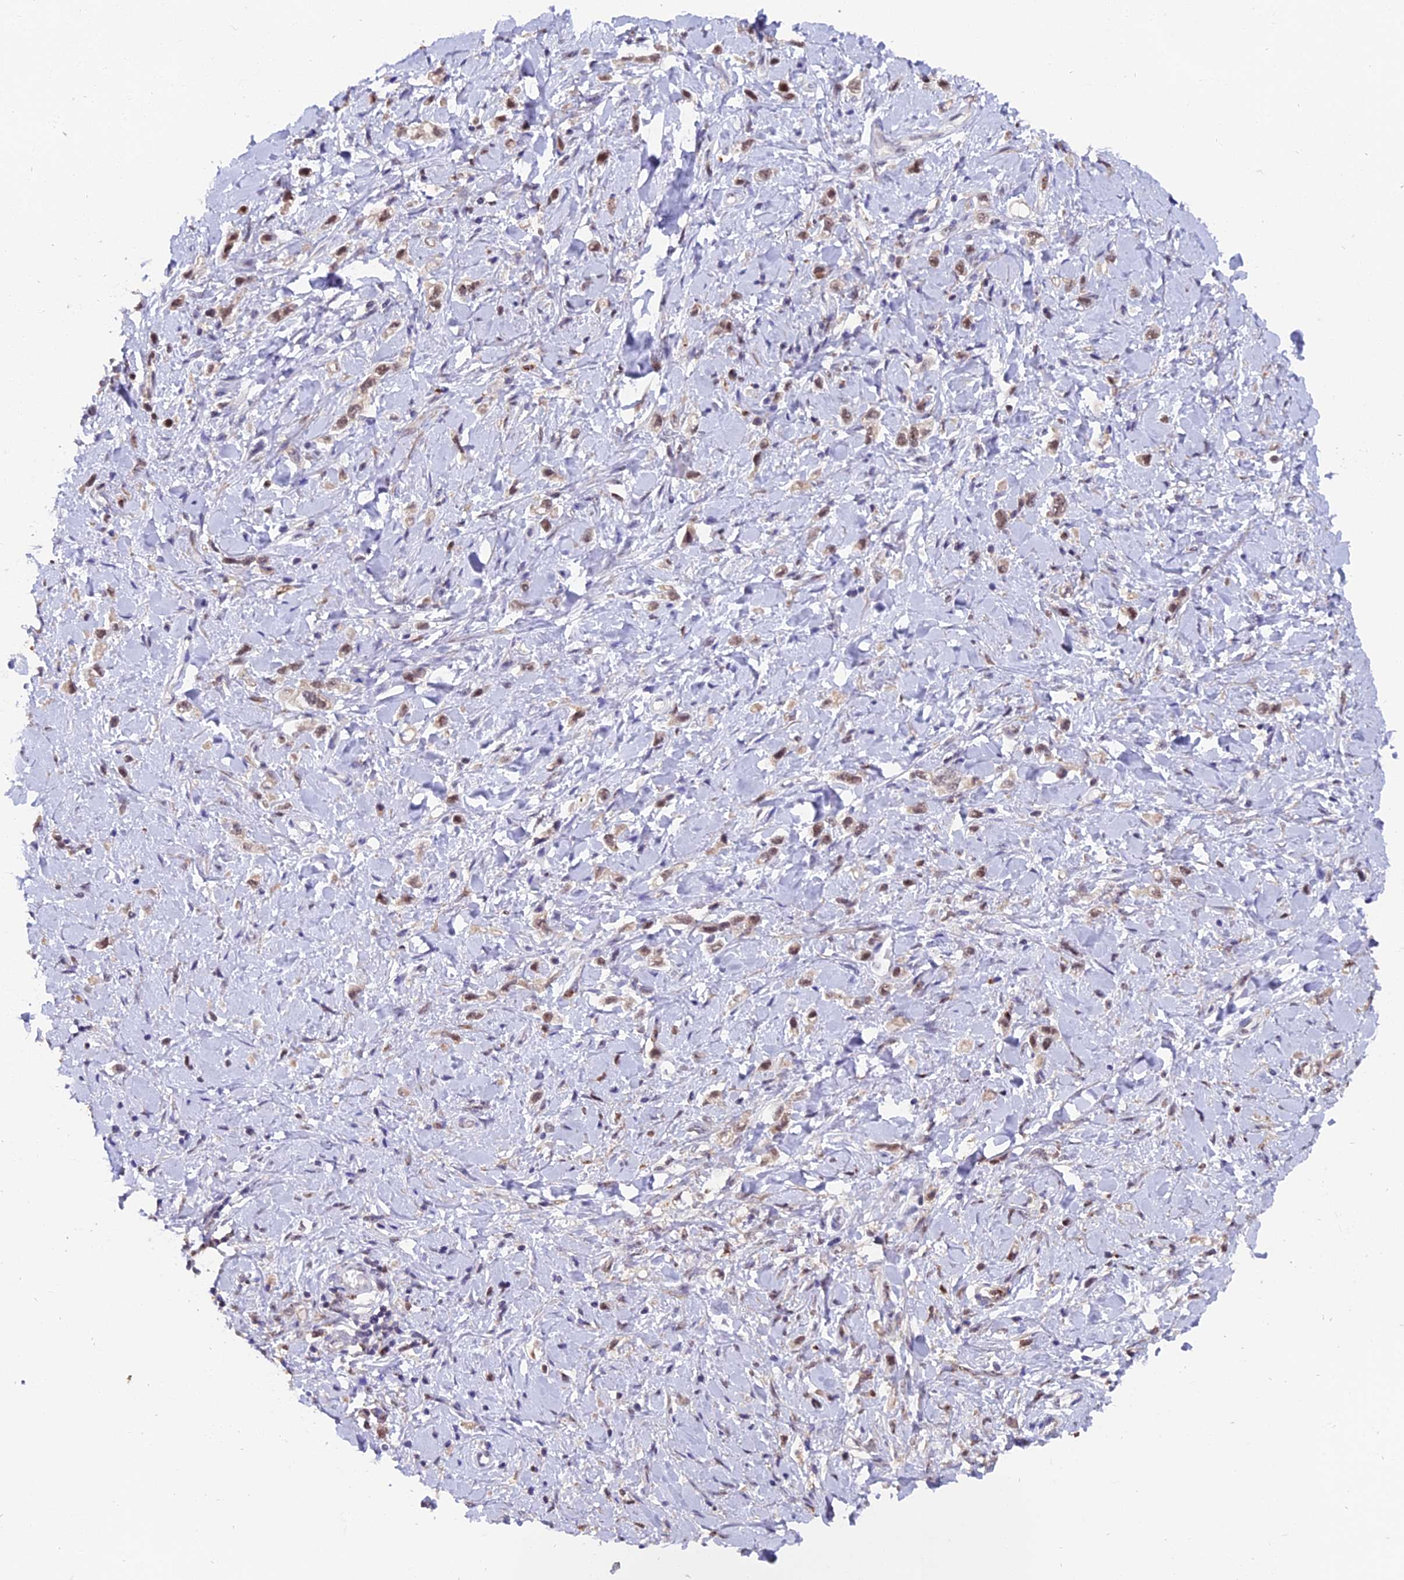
{"staining": {"intensity": "moderate", "quantity": ">75%", "location": "nuclear"}, "tissue": "stomach cancer", "cell_type": "Tumor cells", "image_type": "cancer", "snomed": [{"axis": "morphology", "description": "Adenocarcinoma, NOS"}, {"axis": "topography", "description": "Stomach"}], "caption": "A high-resolution photomicrograph shows IHC staining of stomach adenocarcinoma, which exhibits moderate nuclear staining in about >75% of tumor cells.", "gene": "FAM118B", "patient": {"sex": "female", "age": 65}}